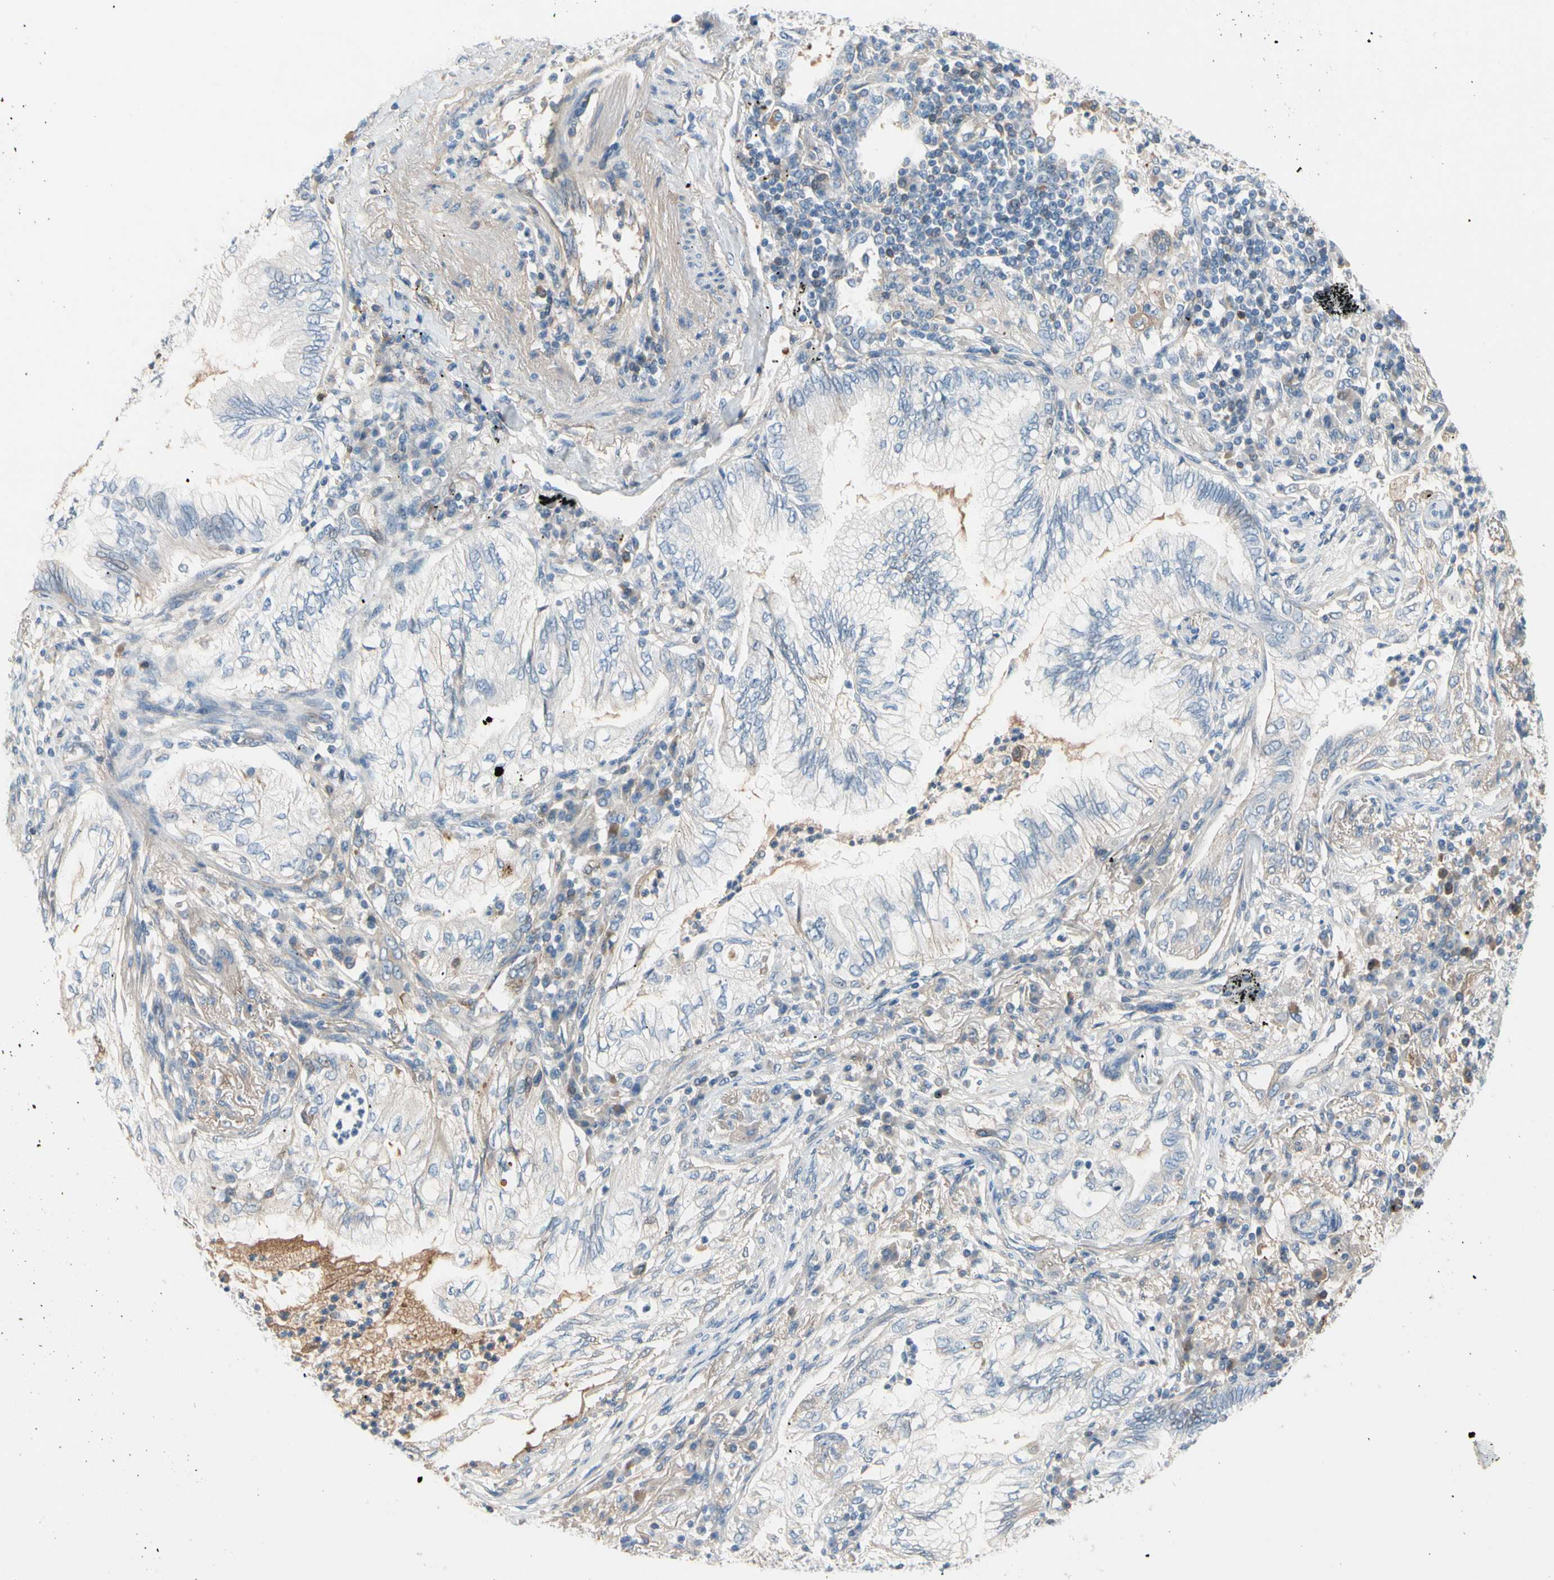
{"staining": {"intensity": "weak", "quantity": "<25%", "location": "cytoplasmic/membranous"}, "tissue": "lung cancer", "cell_type": "Tumor cells", "image_type": "cancer", "snomed": [{"axis": "morphology", "description": "Normal tissue, NOS"}, {"axis": "morphology", "description": "Adenocarcinoma, NOS"}, {"axis": "topography", "description": "Bronchus"}, {"axis": "topography", "description": "Lung"}], "caption": "Immunohistochemistry of lung cancer shows no expression in tumor cells. Brightfield microscopy of IHC stained with DAB (brown) and hematoxylin (blue), captured at high magnification.", "gene": "CNDP1", "patient": {"sex": "female", "age": 70}}